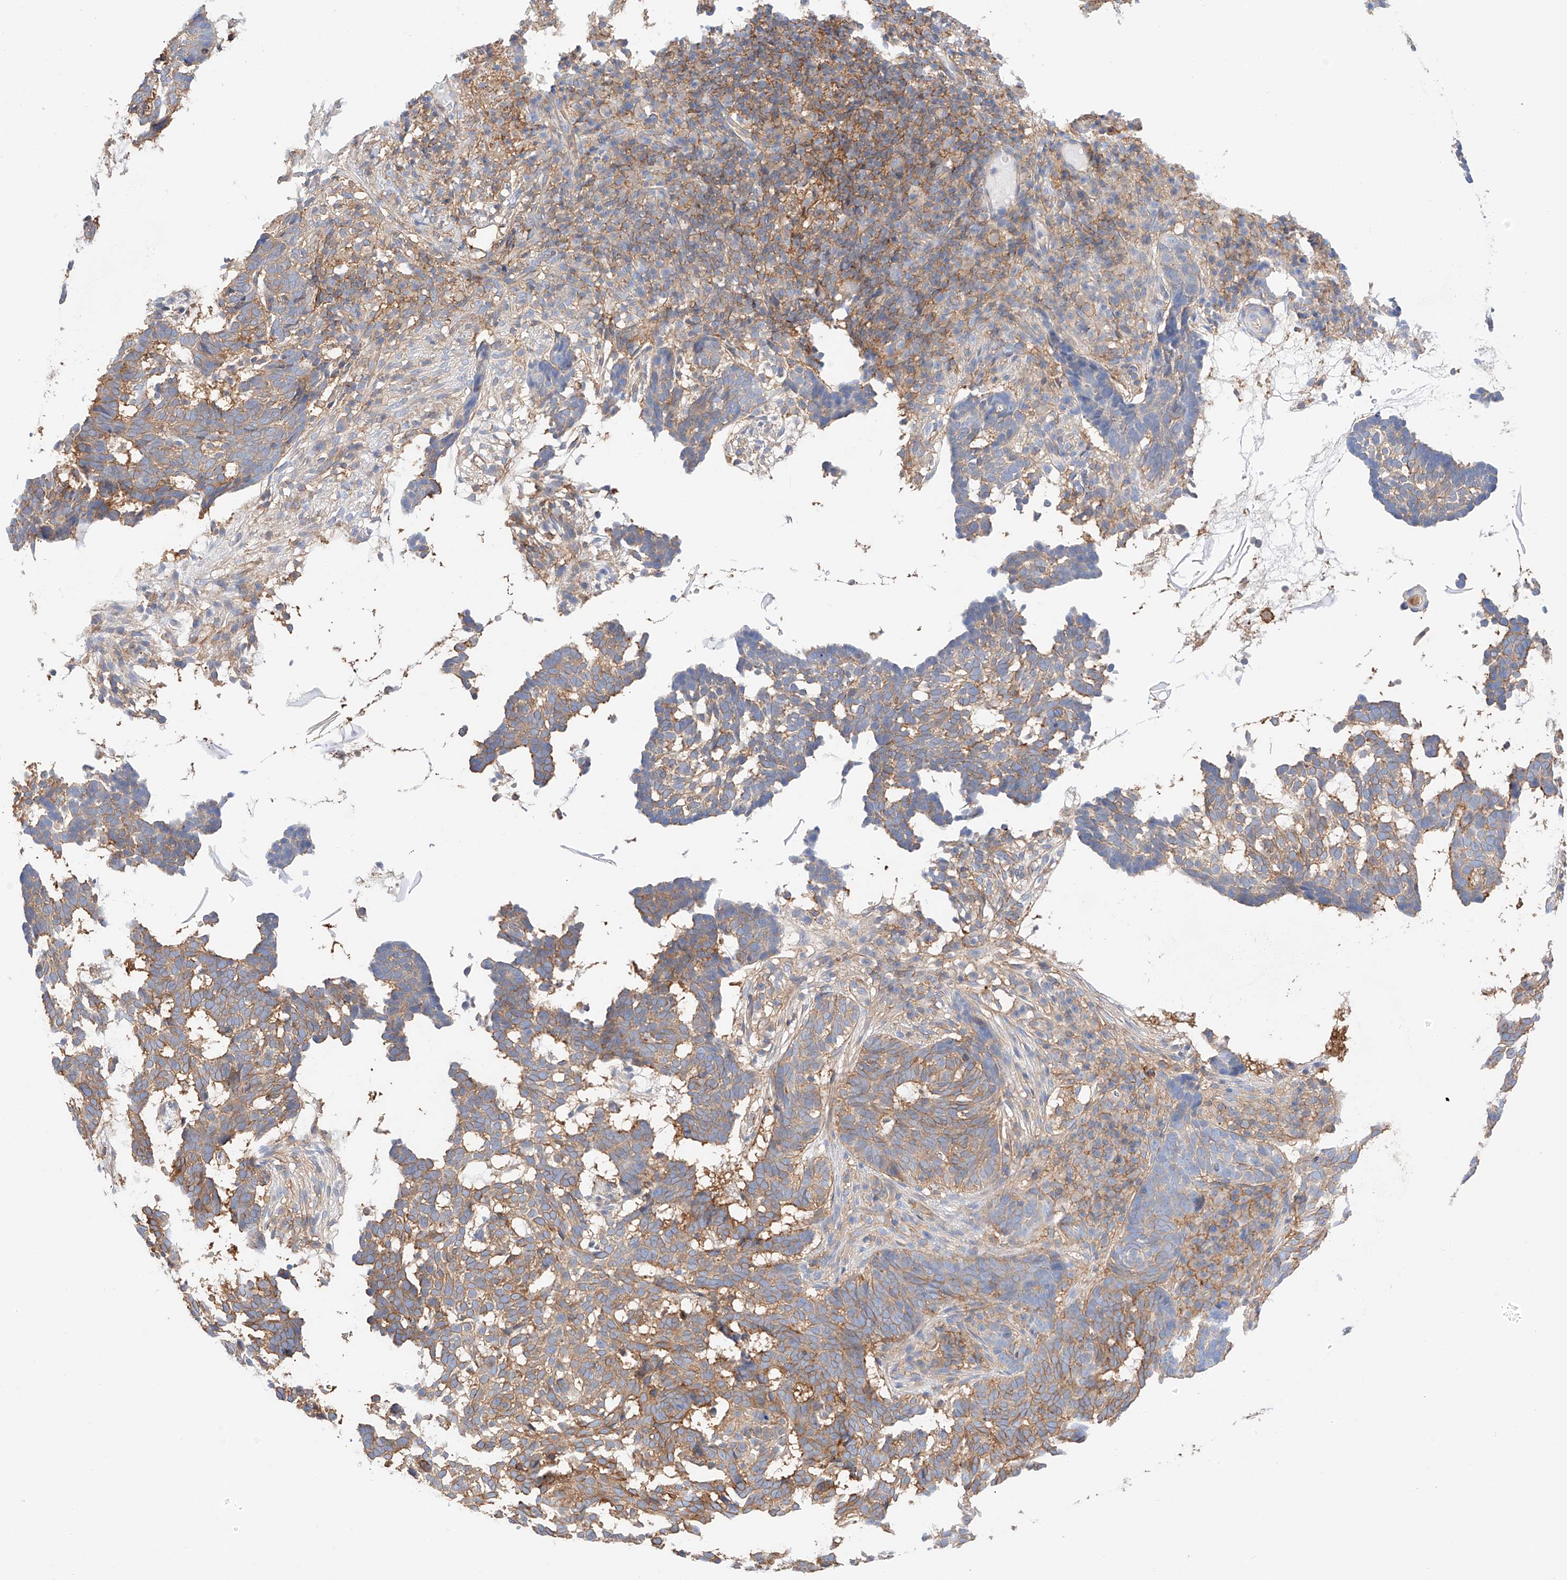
{"staining": {"intensity": "moderate", "quantity": ">75%", "location": "cytoplasmic/membranous"}, "tissue": "skin cancer", "cell_type": "Tumor cells", "image_type": "cancer", "snomed": [{"axis": "morphology", "description": "Basal cell carcinoma"}, {"axis": "topography", "description": "Skin"}], "caption": "Protein analysis of skin cancer tissue shows moderate cytoplasmic/membranous staining in approximately >75% of tumor cells.", "gene": "HAUS4", "patient": {"sex": "male", "age": 85}}